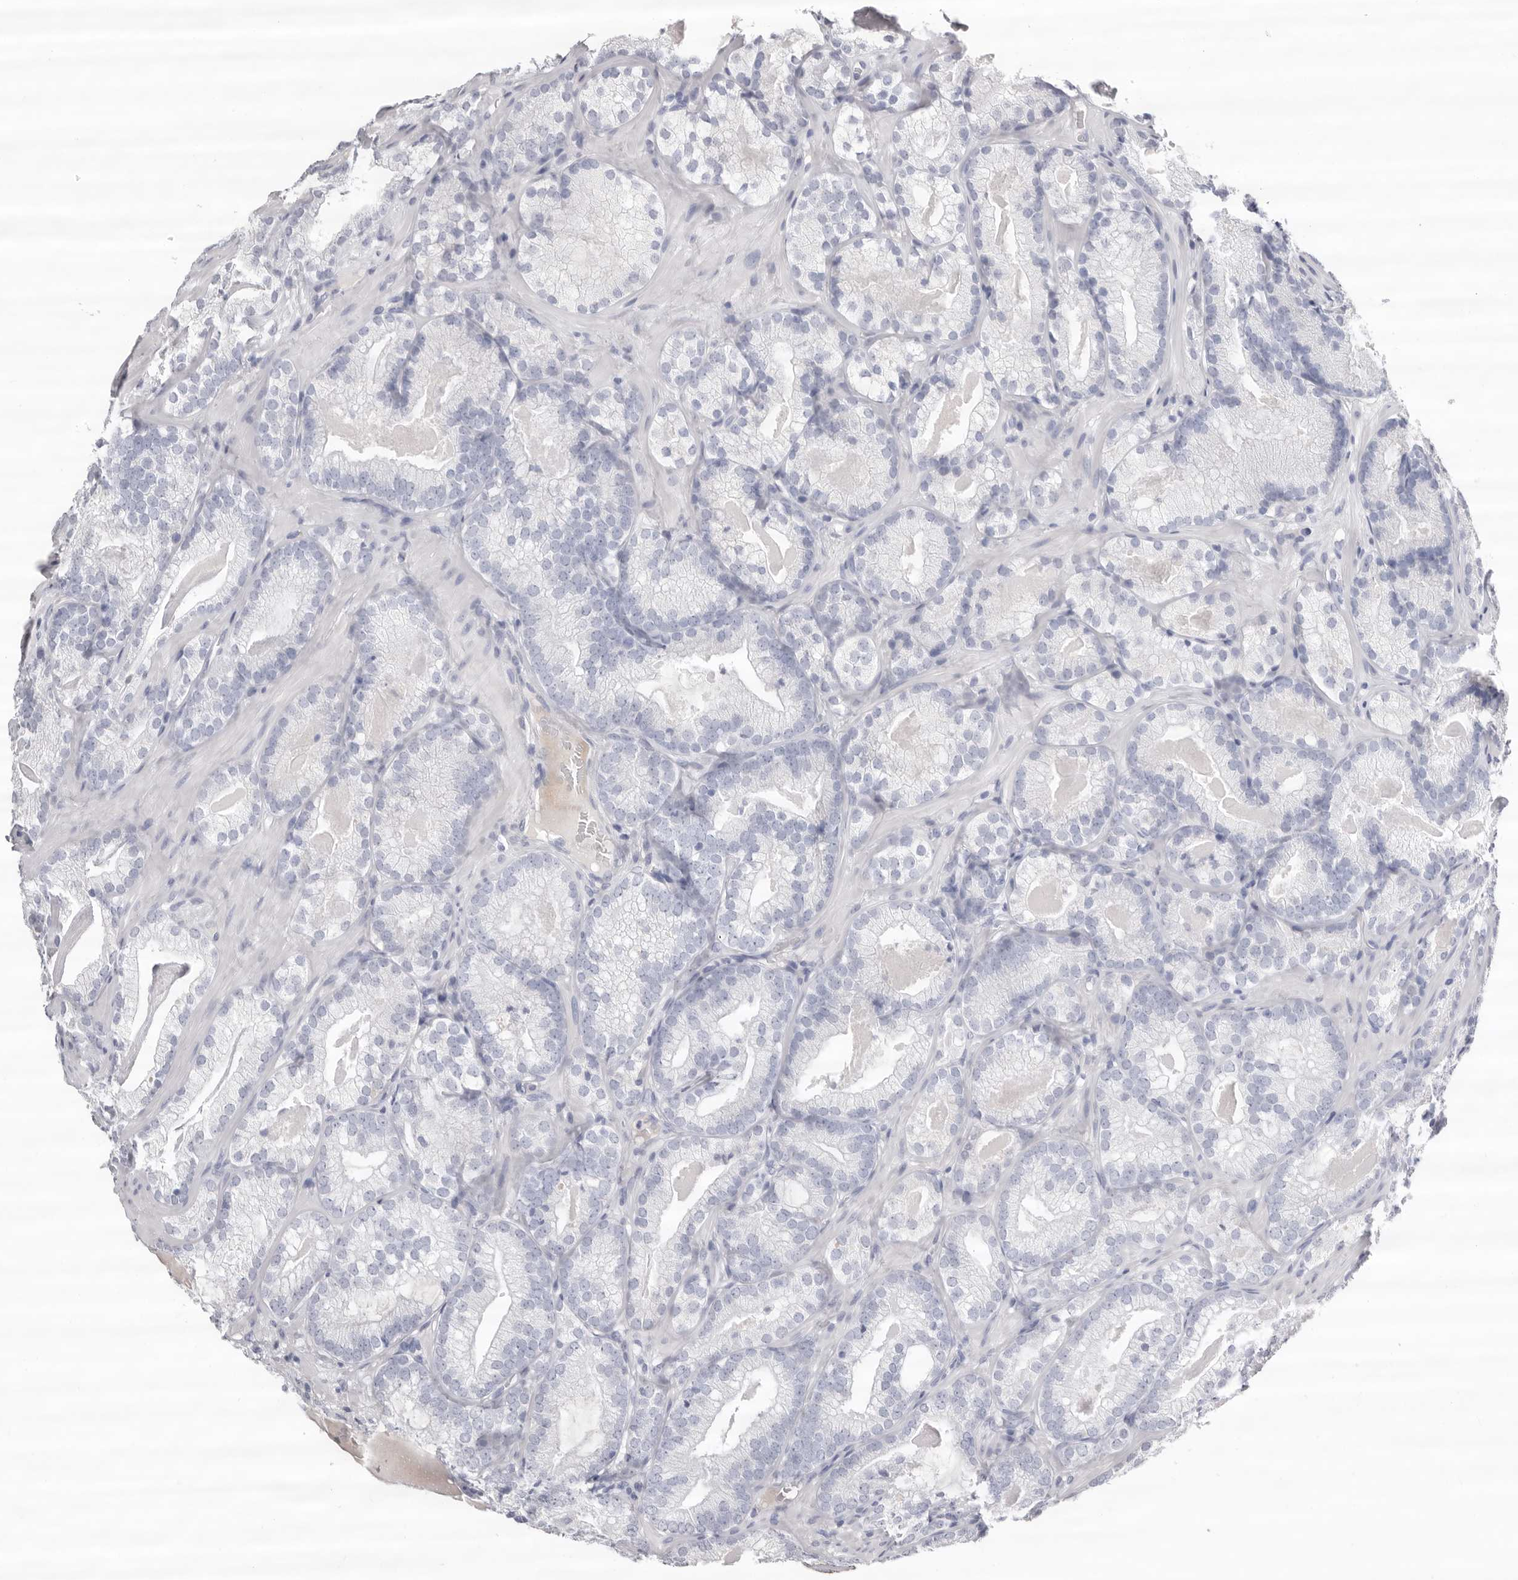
{"staining": {"intensity": "negative", "quantity": "none", "location": "none"}, "tissue": "prostate cancer", "cell_type": "Tumor cells", "image_type": "cancer", "snomed": [{"axis": "morphology", "description": "Adenocarcinoma, Low grade"}, {"axis": "topography", "description": "Prostate"}], "caption": "Prostate cancer stained for a protein using immunohistochemistry (IHC) shows no expression tumor cells.", "gene": "LPO", "patient": {"sex": "male", "age": 72}}